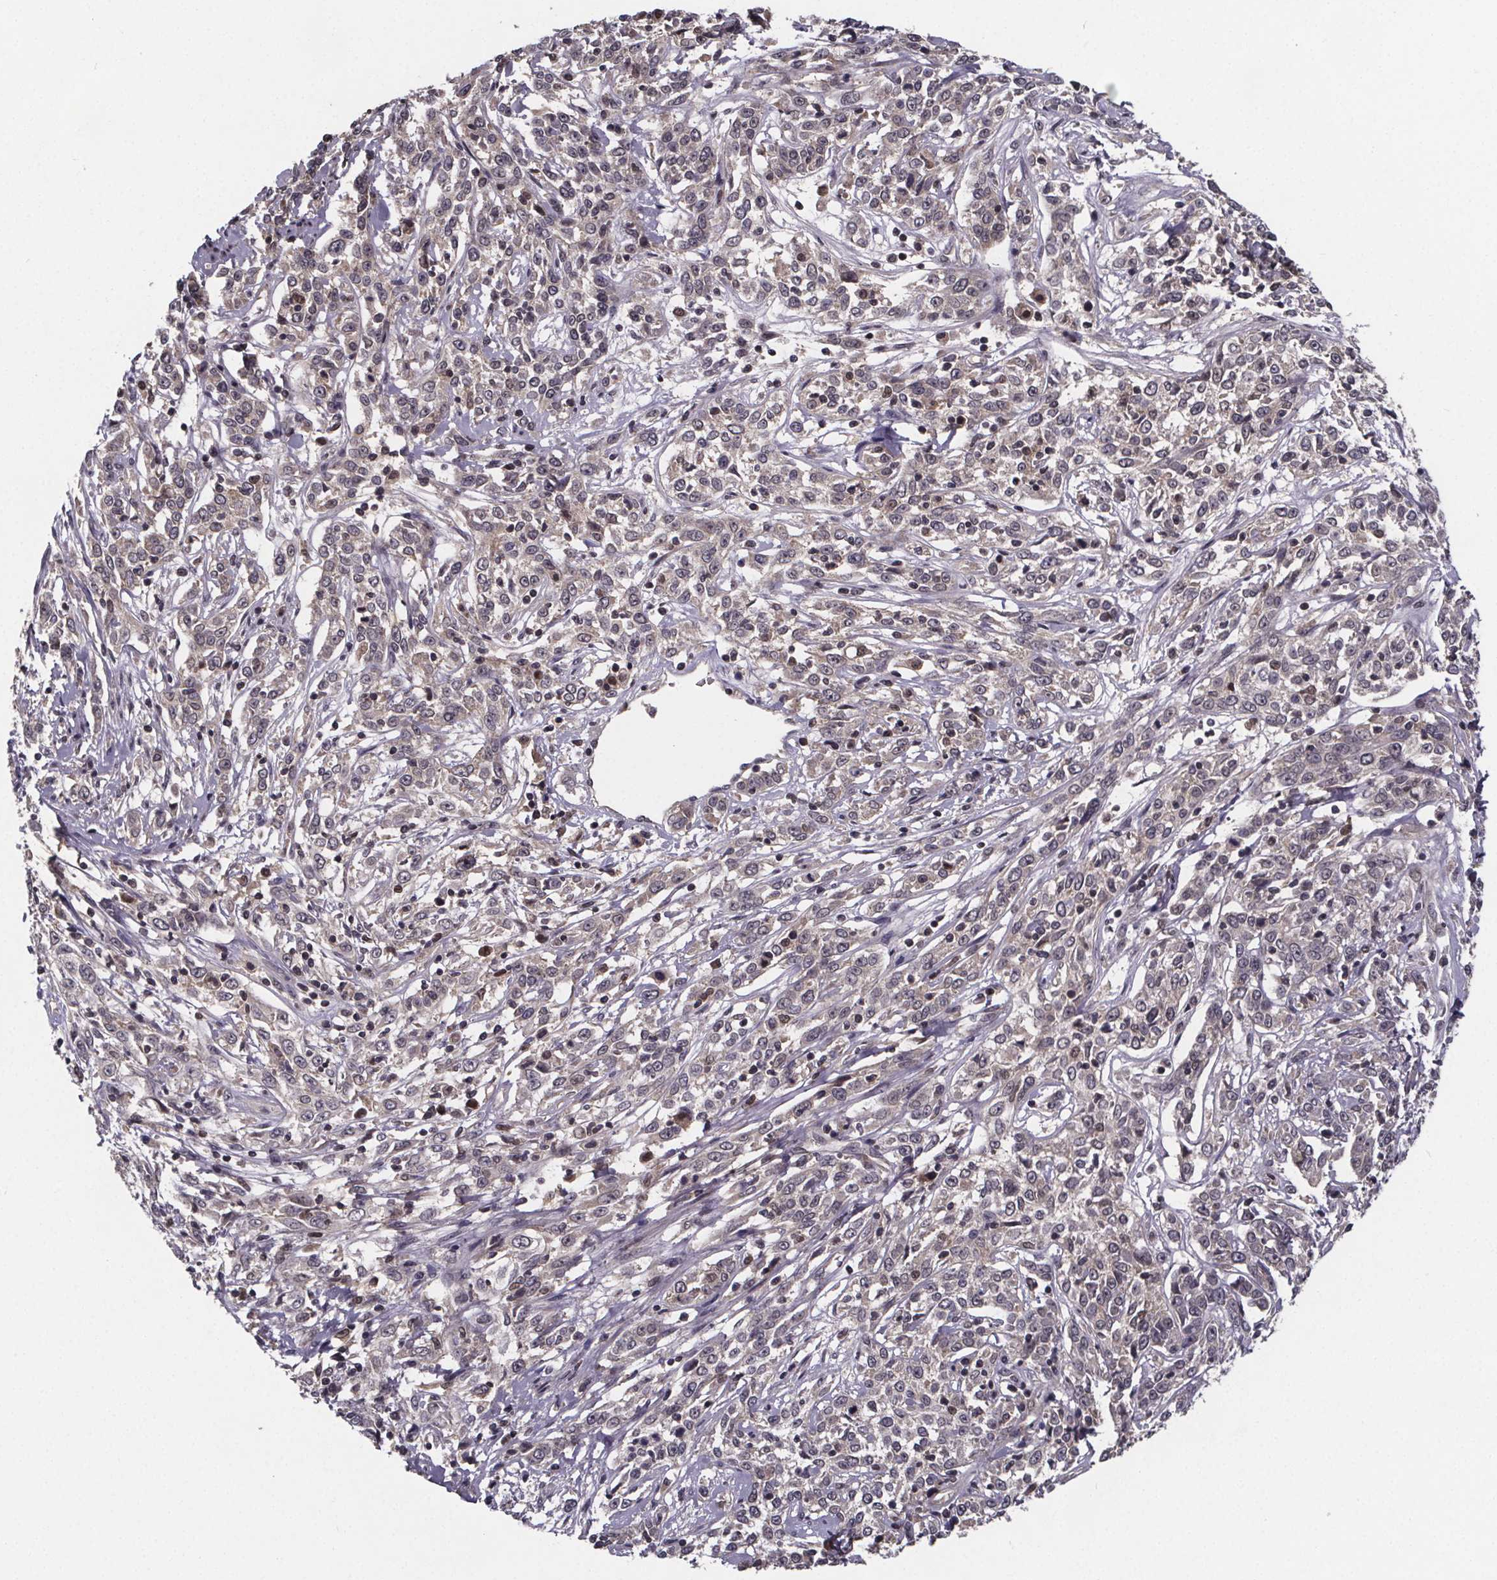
{"staining": {"intensity": "weak", "quantity": ">75%", "location": "cytoplasmic/membranous,nuclear"}, "tissue": "cervical cancer", "cell_type": "Tumor cells", "image_type": "cancer", "snomed": [{"axis": "morphology", "description": "Adenocarcinoma, NOS"}, {"axis": "topography", "description": "Cervix"}], "caption": "Adenocarcinoma (cervical) was stained to show a protein in brown. There is low levels of weak cytoplasmic/membranous and nuclear expression in approximately >75% of tumor cells.", "gene": "FN3KRP", "patient": {"sex": "female", "age": 40}}